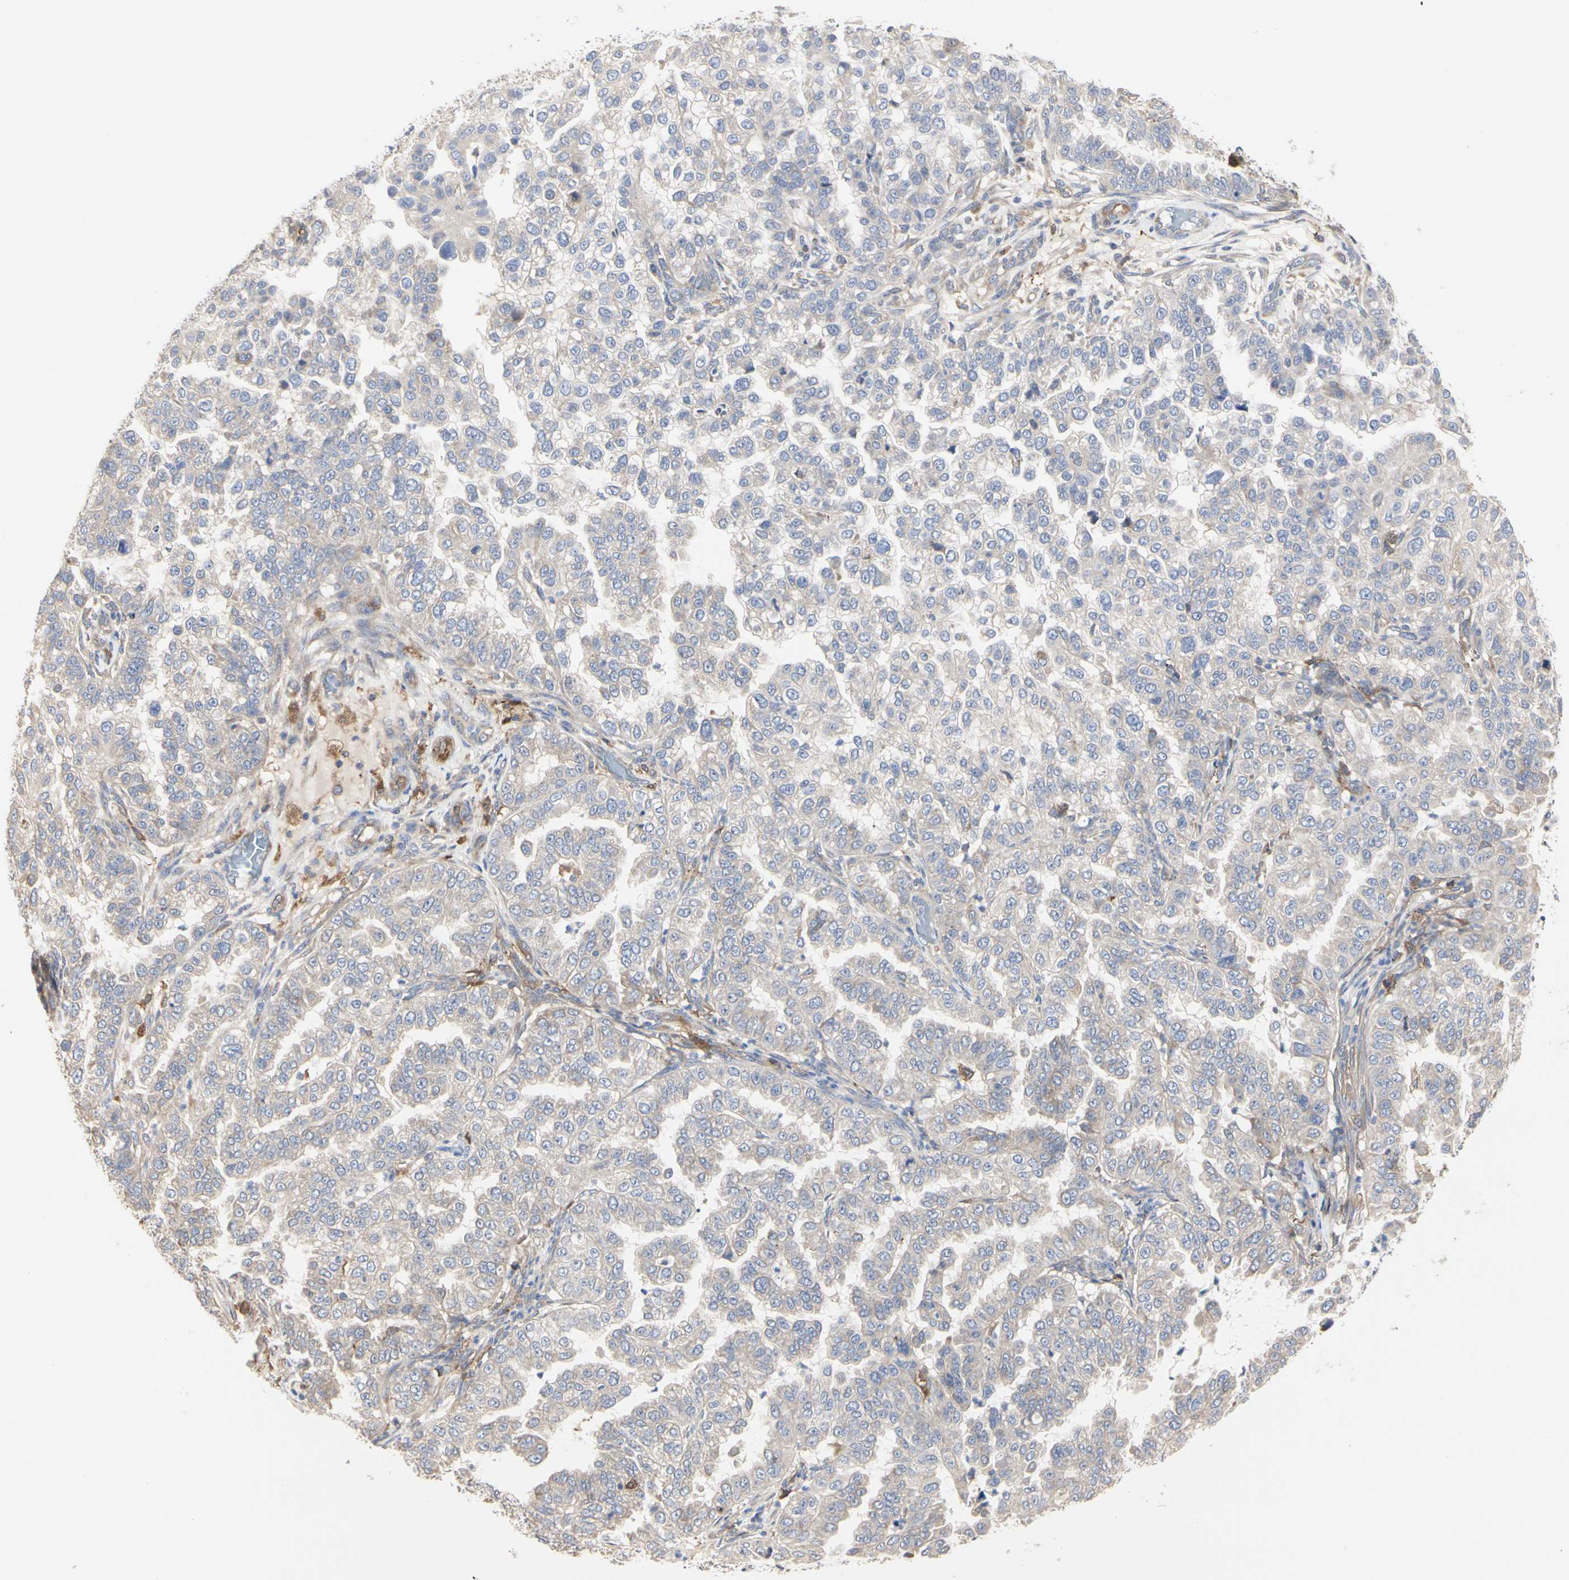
{"staining": {"intensity": "weak", "quantity": ">75%", "location": "cytoplasmic/membranous"}, "tissue": "endometrial cancer", "cell_type": "Tumor cells", "image_type": "cancer", "snomed": [{"axis": "morphology", "description": "Adenocarcinoma, NOS"}, {"axis": "topography", "description": "Endometrium"}], "caption": "An image of human endometrial cancer stained for a protein reveals weak cytoplasmic/membranous brown staining in tumor cells.", "gene": "C3orf52", "patient": {"sex": "female", "age": 85}}